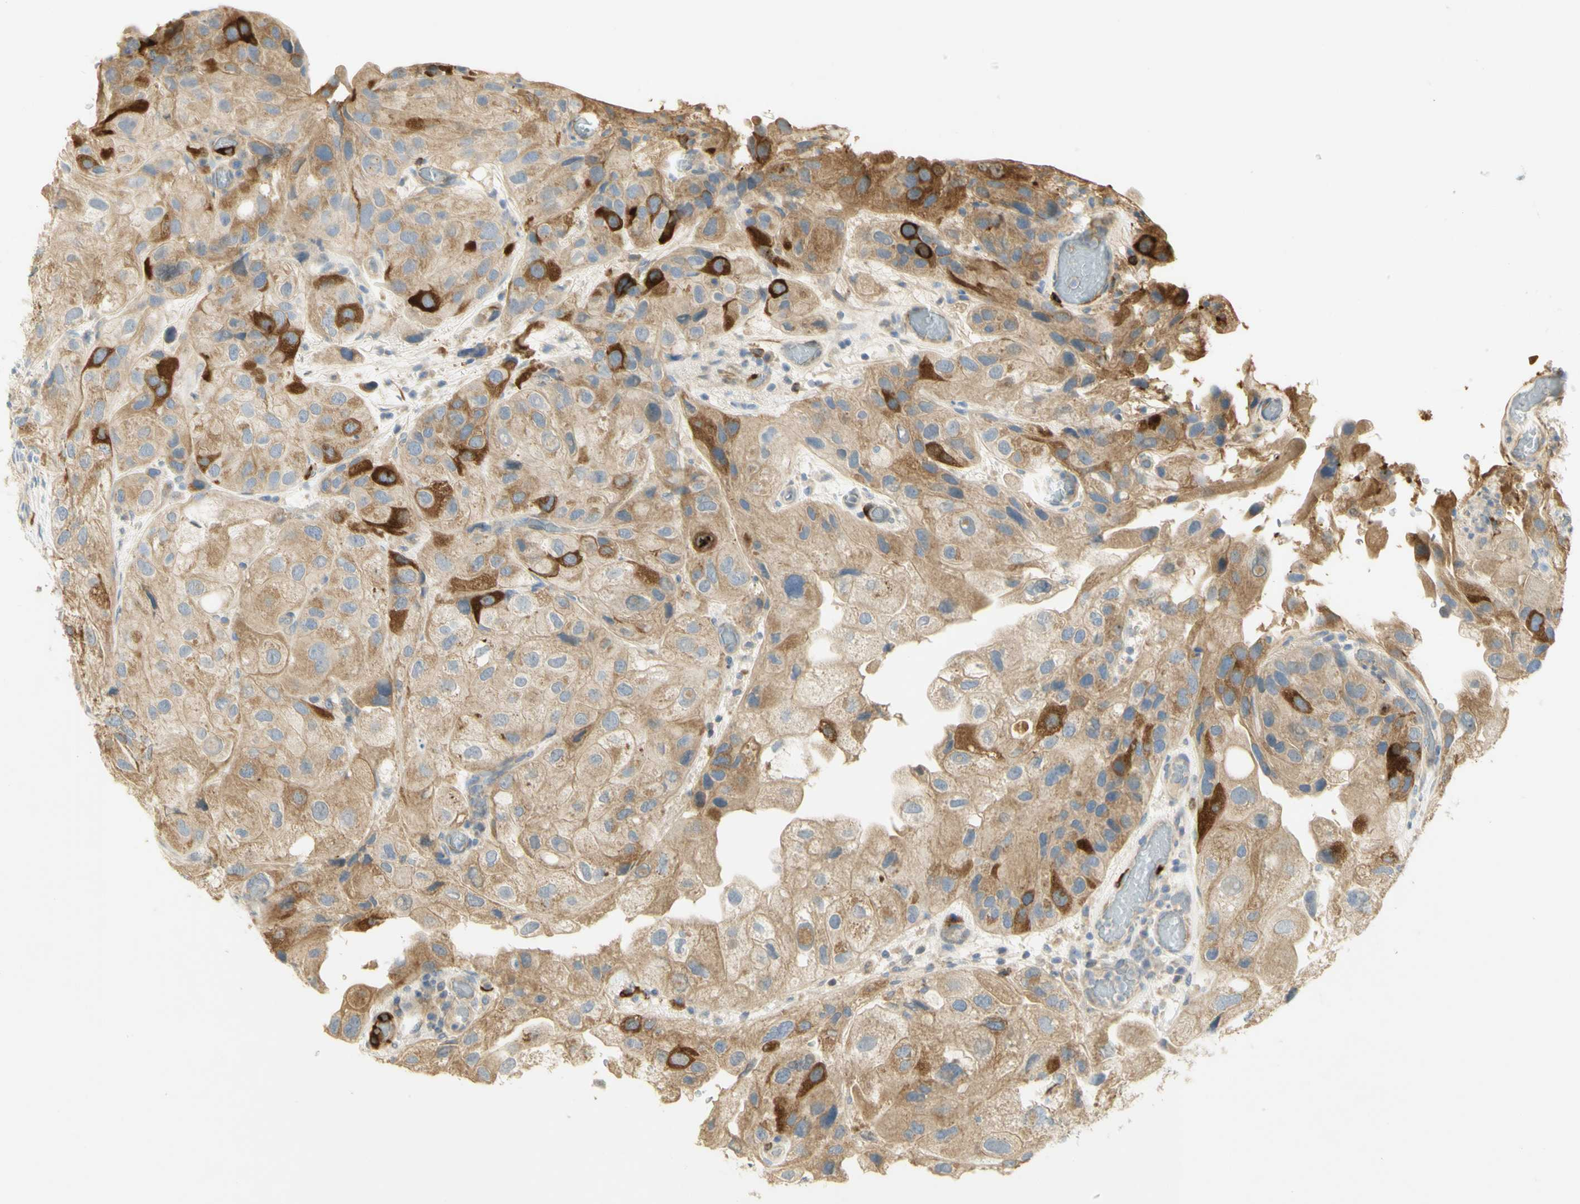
{"staining": {"intensity": "strong", "quantity": "25%-75%", "location": "cytoplasmic/membranous"}, "tissue": "urothelial cancer", "cell_type": "Tumor cells", "image_type": "cancer", "snomed": [{"axis": "morphology", "description": "Urothelial carcinoma, High grade"}, {"axis": "topography", "description": "Urinary bladder"}], "caption": "Immunohistochemistry (IHC) image of human urothelial carcinoma (high-grade) stained for a protein (brown), which reveals high levels of strong cytoplasmic/membranous positivity in about 25%-75% of tumor cells.", "gene": "KIF11", "patient": {"sex": "female", "age": 64}}